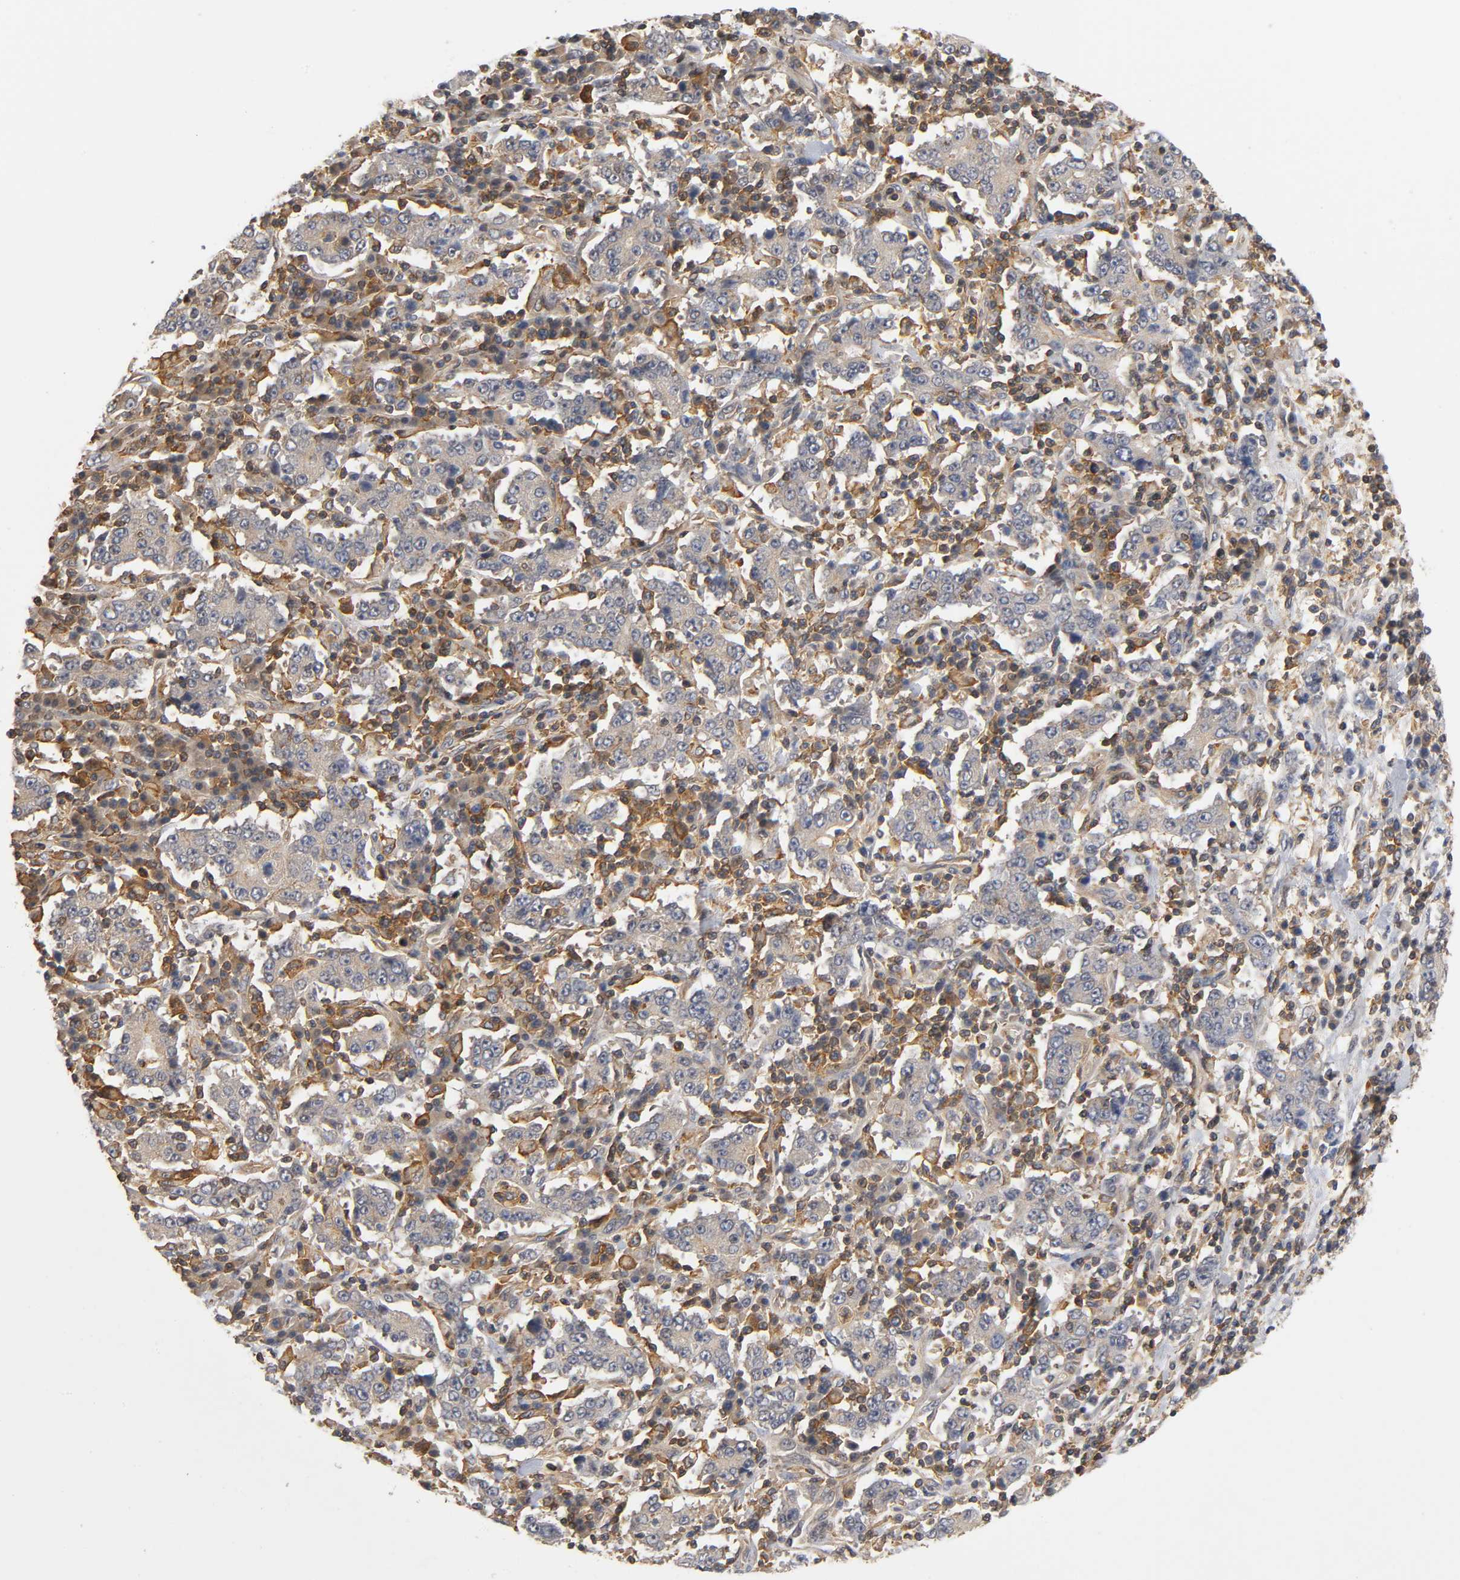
{"staining": {"intensity": "moderate", "quantity": ">75%", "location": "cytoplasmic/membranous"}, "tissue": "stomach cancer", "cell_type": "Tumor cells", "image_type": "cancer", "snomed": [{"axis": "morphology", "description": "Normal tissue, NOS"}, {"axis": "morphology", "description": "Adenocarcinoma, NOS"}, {"axis": "topography", "description": "Stomach, upper"}, {"axis": "topography", "description": "Stomach"}], "caption": "High-magnification brightfield microscopy of adenocarcinoma (stomach) stained with DAB (3,3'-diaminobenzidine) (brown) and counterstained with hematoxylin (blue). tumor cells exhibit moderate cytoplasmic/membranous staining is present in approximately>75% of cells.", "gene": "ACTR2", "patient": {"sex": "male", "age": 59}}